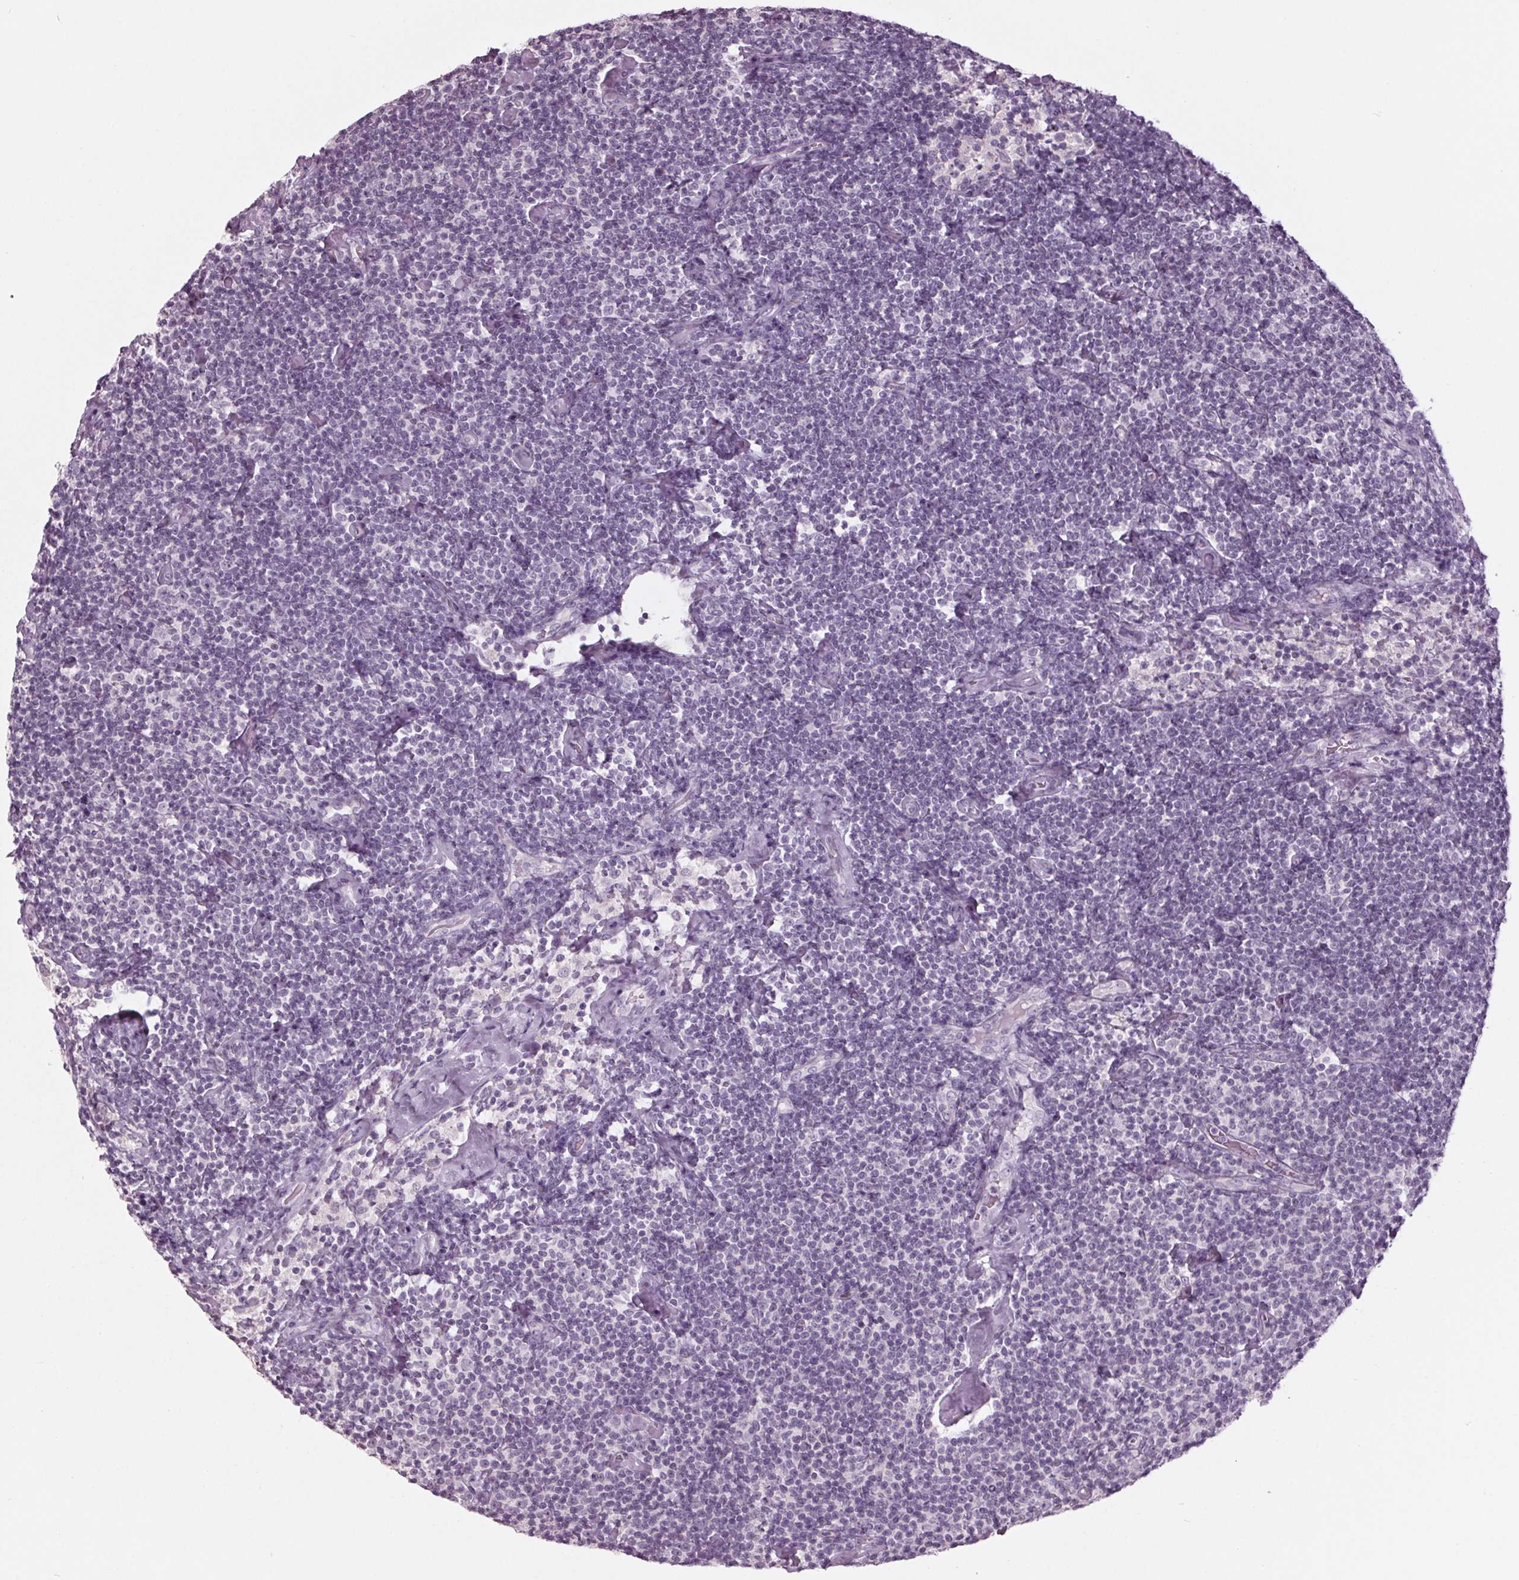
{"staining": {"intensity": "negative", "quantity": "none", "location": "none"}, "tissue": "lymphoma", "cell_type": "Tumor cells", "image_type": "cancer", "snomed": [{"axis": "morphology", "description": "Malignant lymphoma, non-Hodgkin's type, Low grade"}, {"axis": "topography", "description": "Lymph node"}], "caption": "Histopathology image shows no protein positivity in tumor cells of lymphoma tissue.", "gene": "TNNC2", "patient": {"sex": "male", "age": 81}}